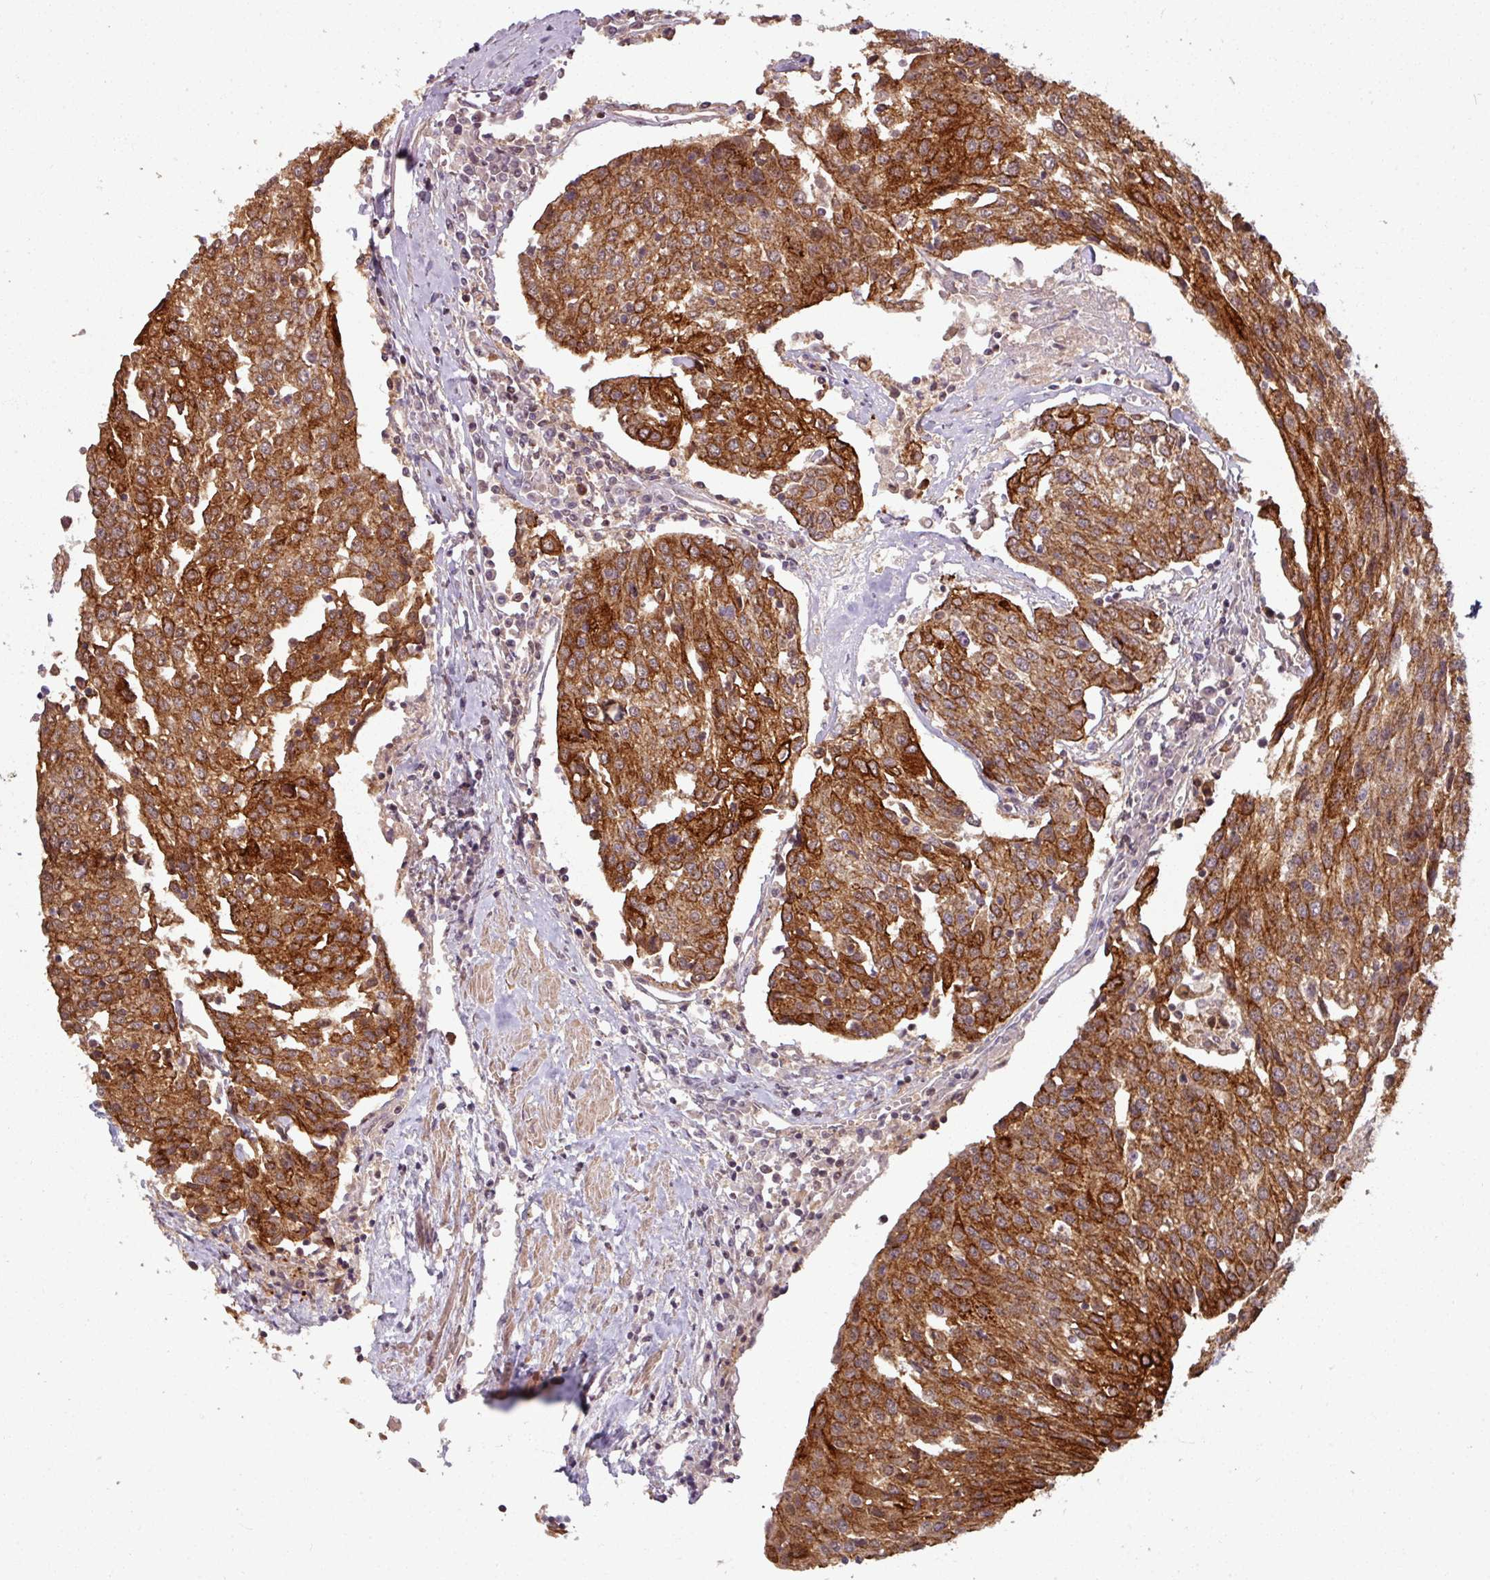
{"staining": {"intensity": "strong", "quantity": ">75%", "location": "cytoplasmic/membranous"}, "tissue": "urothelial cancer", "cell_type": "Tumor cells", "image_type": "cancer", "snomed": [{"axis": "morphology", "description": "Urothelial carcinoma, High grade"}, {"axis": "topography", "description": "Urinary bladder"}], "caption": "DAB (3,3'-diaminobenzidine) immunohistochemical staining of high-grade urothelial carcinoma exhibits strong cytoplasmic/membranous protein staining in about >75% of tumor cells.", "gene": "TUSC3", "patient": {"sex": "female", "age": 85}}